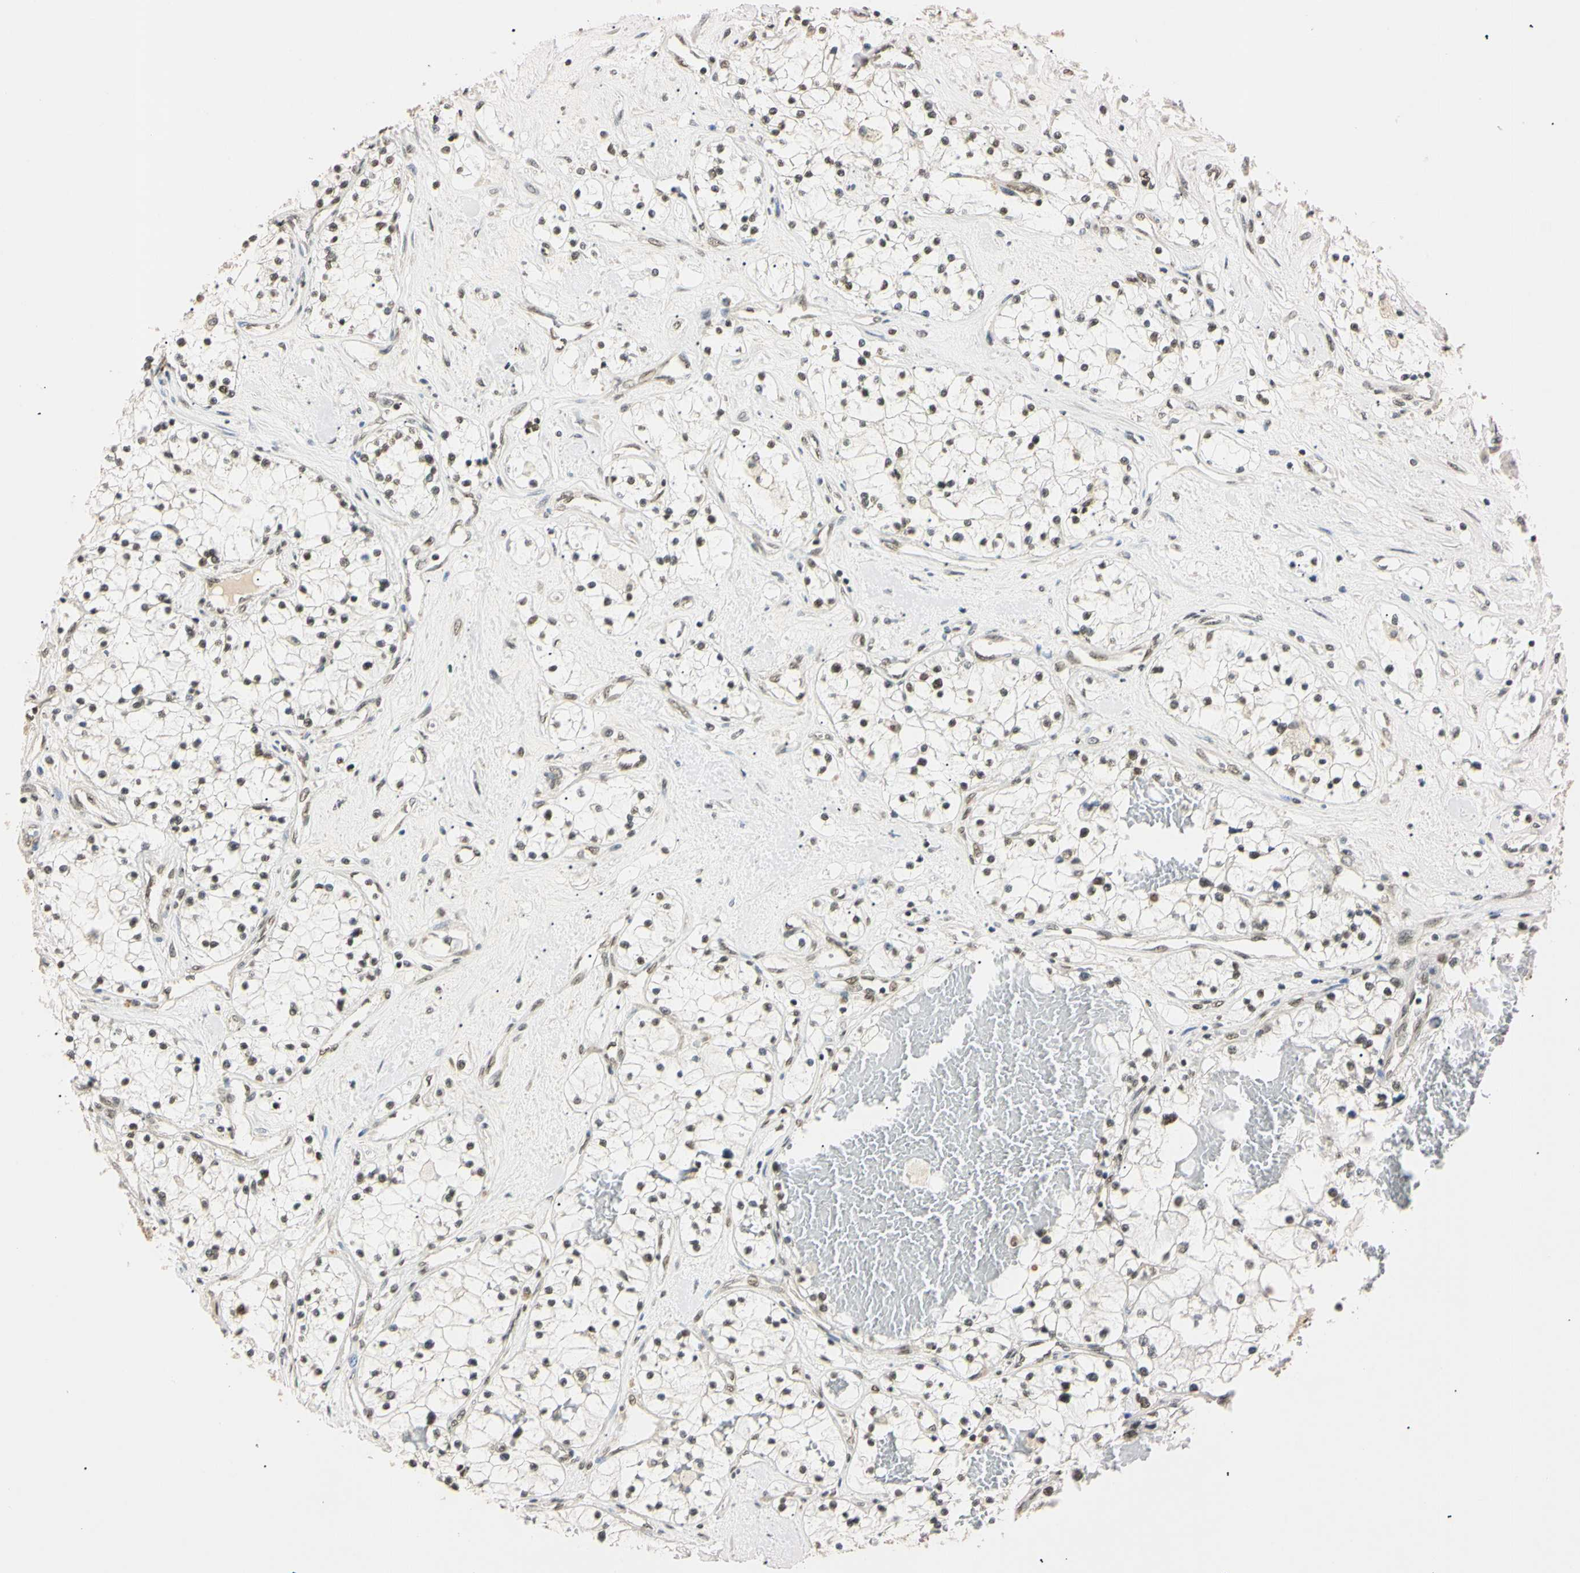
{"staining": {"intensity": "strong", "quantity": ">75%", "location": "nuclear"}, "tissue": "renal cancer", "cell_type": "Tumor cells", "image_type": "cancer", "snomed": [{"axis": "morphology", "description": "Adenocarcinoma, NOS"}, {"axis": "topography", "description": "Kidney"}], "caption": "A high amount of strong nuclear staining is identified in approximately >75% of tumor cells in renal cancer (adenocarcinoma) tissue.", "gene": "SMARCA5", "patient": {"sex": "male", "age": 68}}